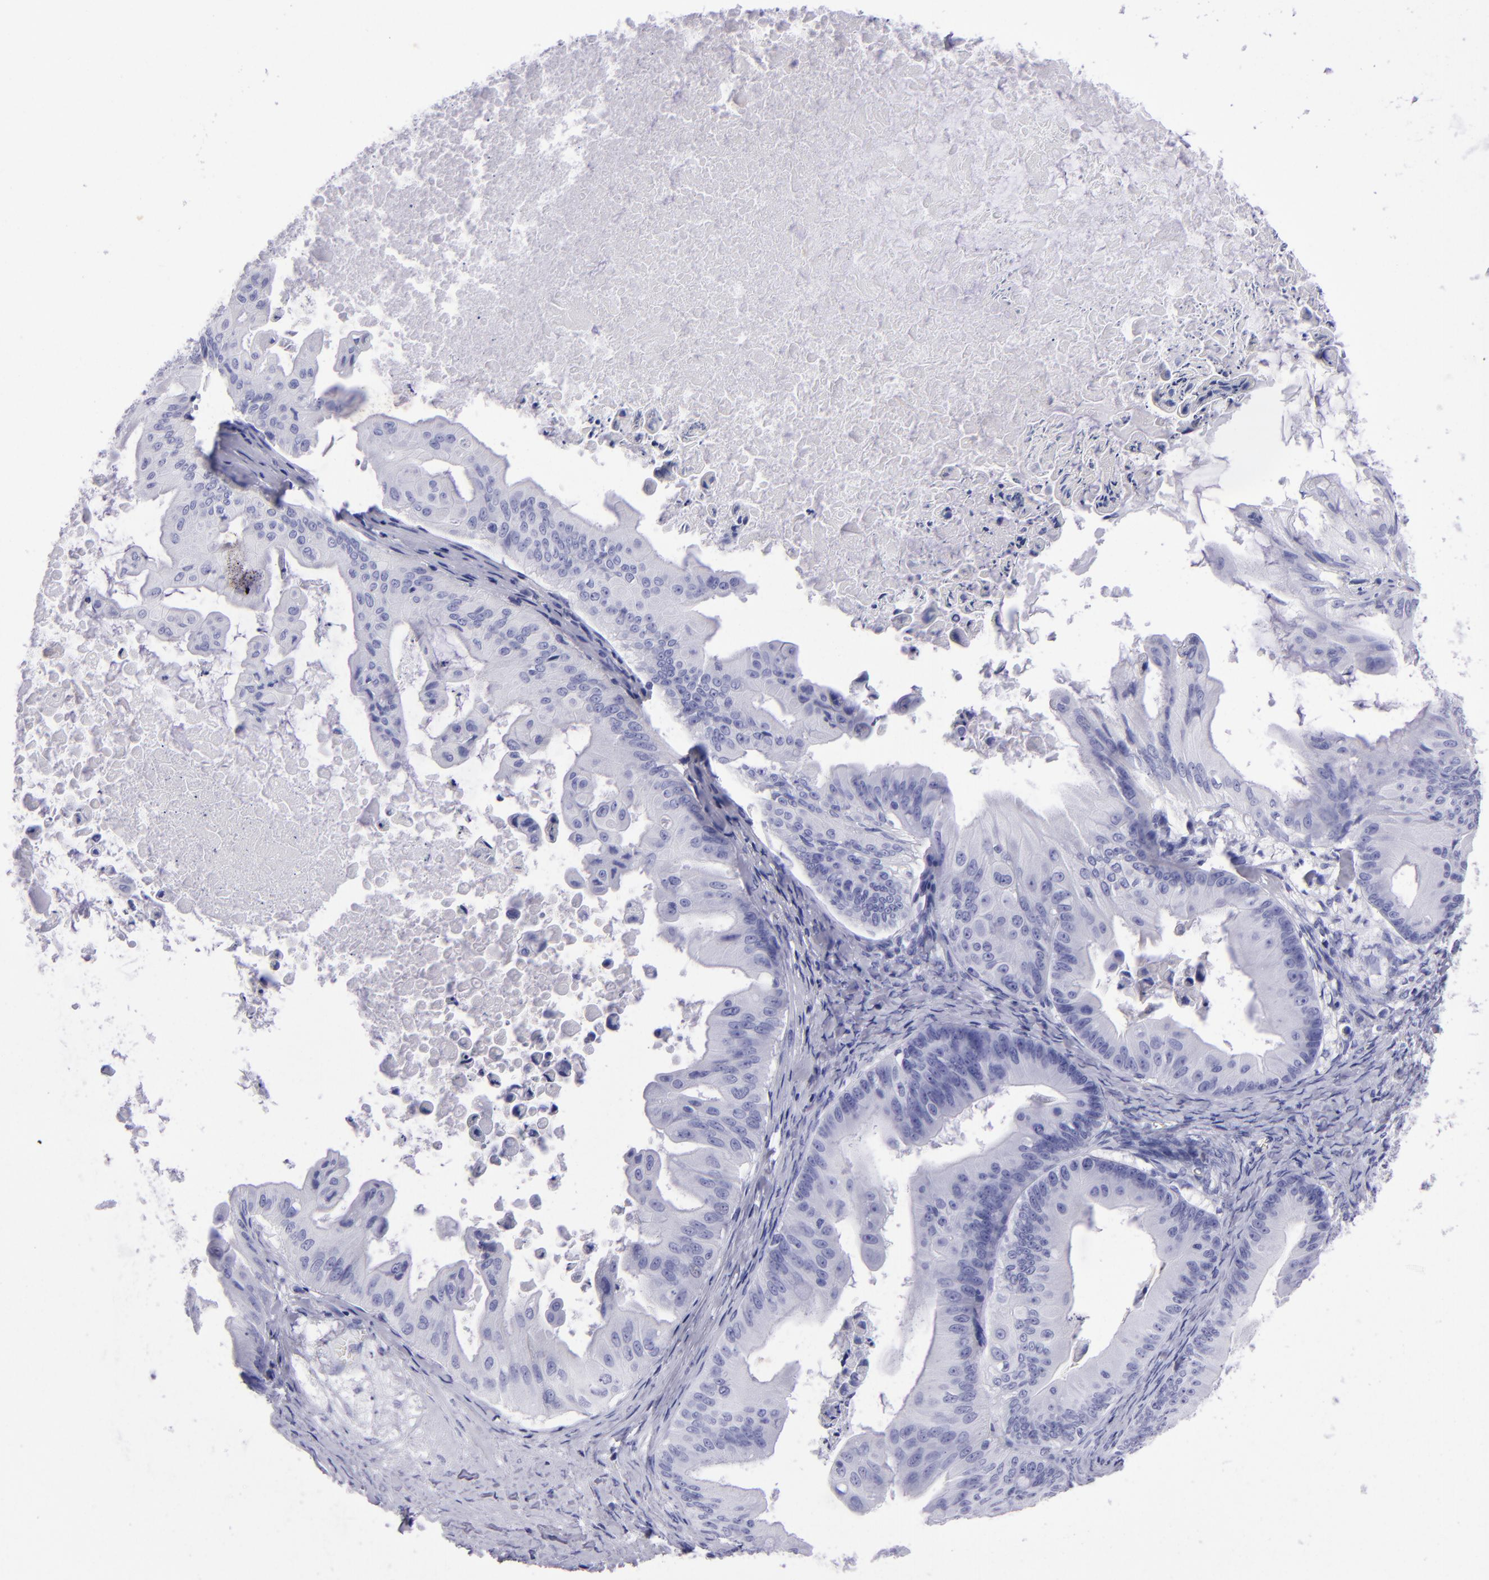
{"staining": {"intensity": "negative", "quantity": "none", "location": "none"}, "tissue": "ovarian cancer", "cell_type": "Tumor cells", "image_type": "cancer", "snomed": [{"axis": "morphology", "description": "Cystadenocarcinoma, mucinous, NOS"}, {"axis": "topography", "description": "Ovary"}], "caption": "Histopathology image shows no significant protein expression in tumor cells of ovarian cancer (mucinous cystadenocarcinoma).", "gene": "TYRP1", "patient": {"sex": "female", "age": 37}}